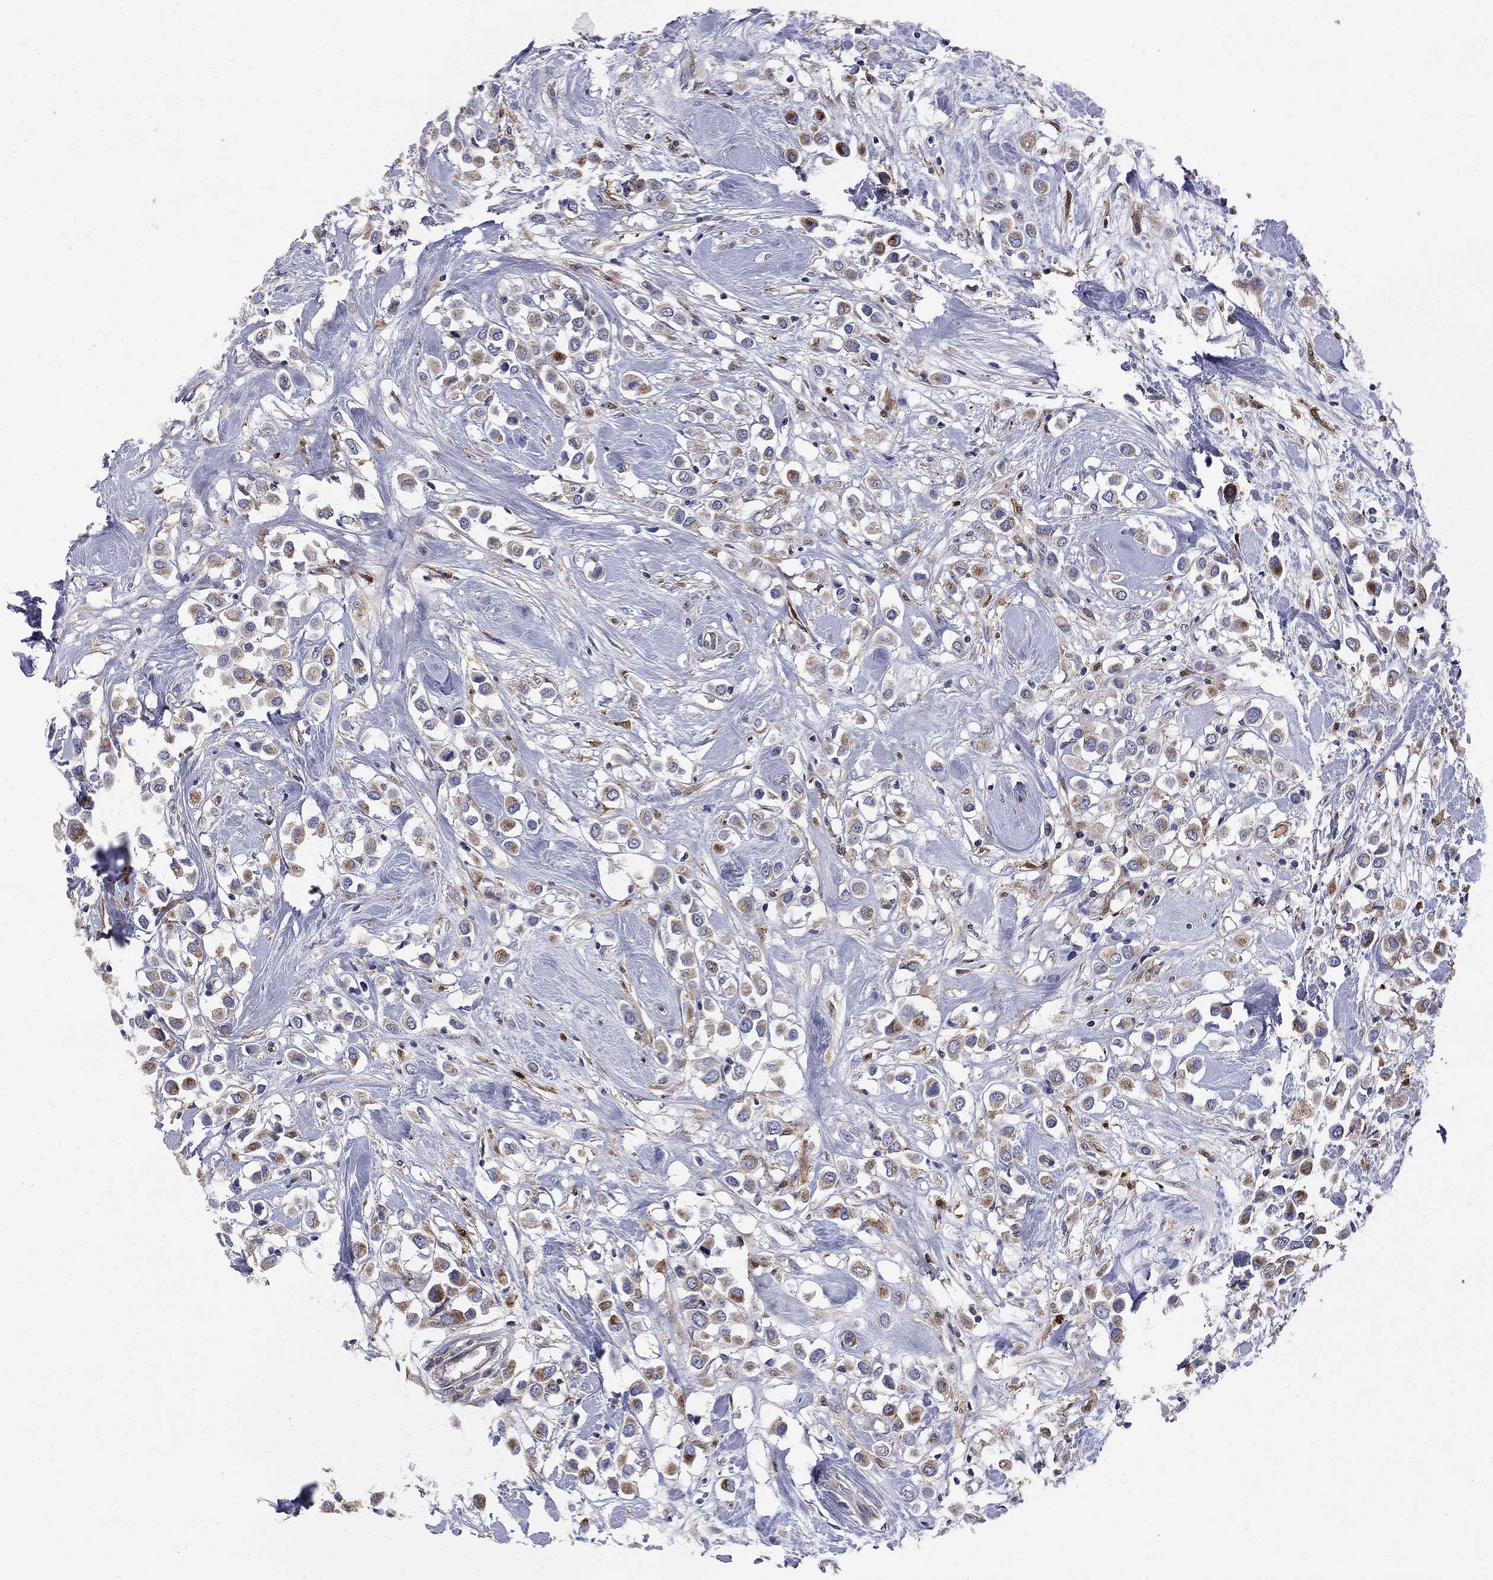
{"staining": {"intensity": "strong", "quantity": "<25%", "location": "cytoplasmic/membranous"}, "tissue": "breast cancer", "cell_type": "Tumor cells", "image_type": "cancer", "snomed": [{"axis": "morphology", "description": "Duct carcinoma"}, {"axis": "topography", "description": "Breast"}], "caption": "Breast cancer (infiltrating ductal carcinoma) stained with DAB immunohistochemistry (IHC) reveals medium levels of strong cytoplasmic/membranous expression in about <25% of tumor cells. (Stains: DAB in brown, nuclei in blue, Microscopy: brightfield microscopy at high magnification).", "gene": "MTHFR", "patient": {"sex": "female", "age": 61}}